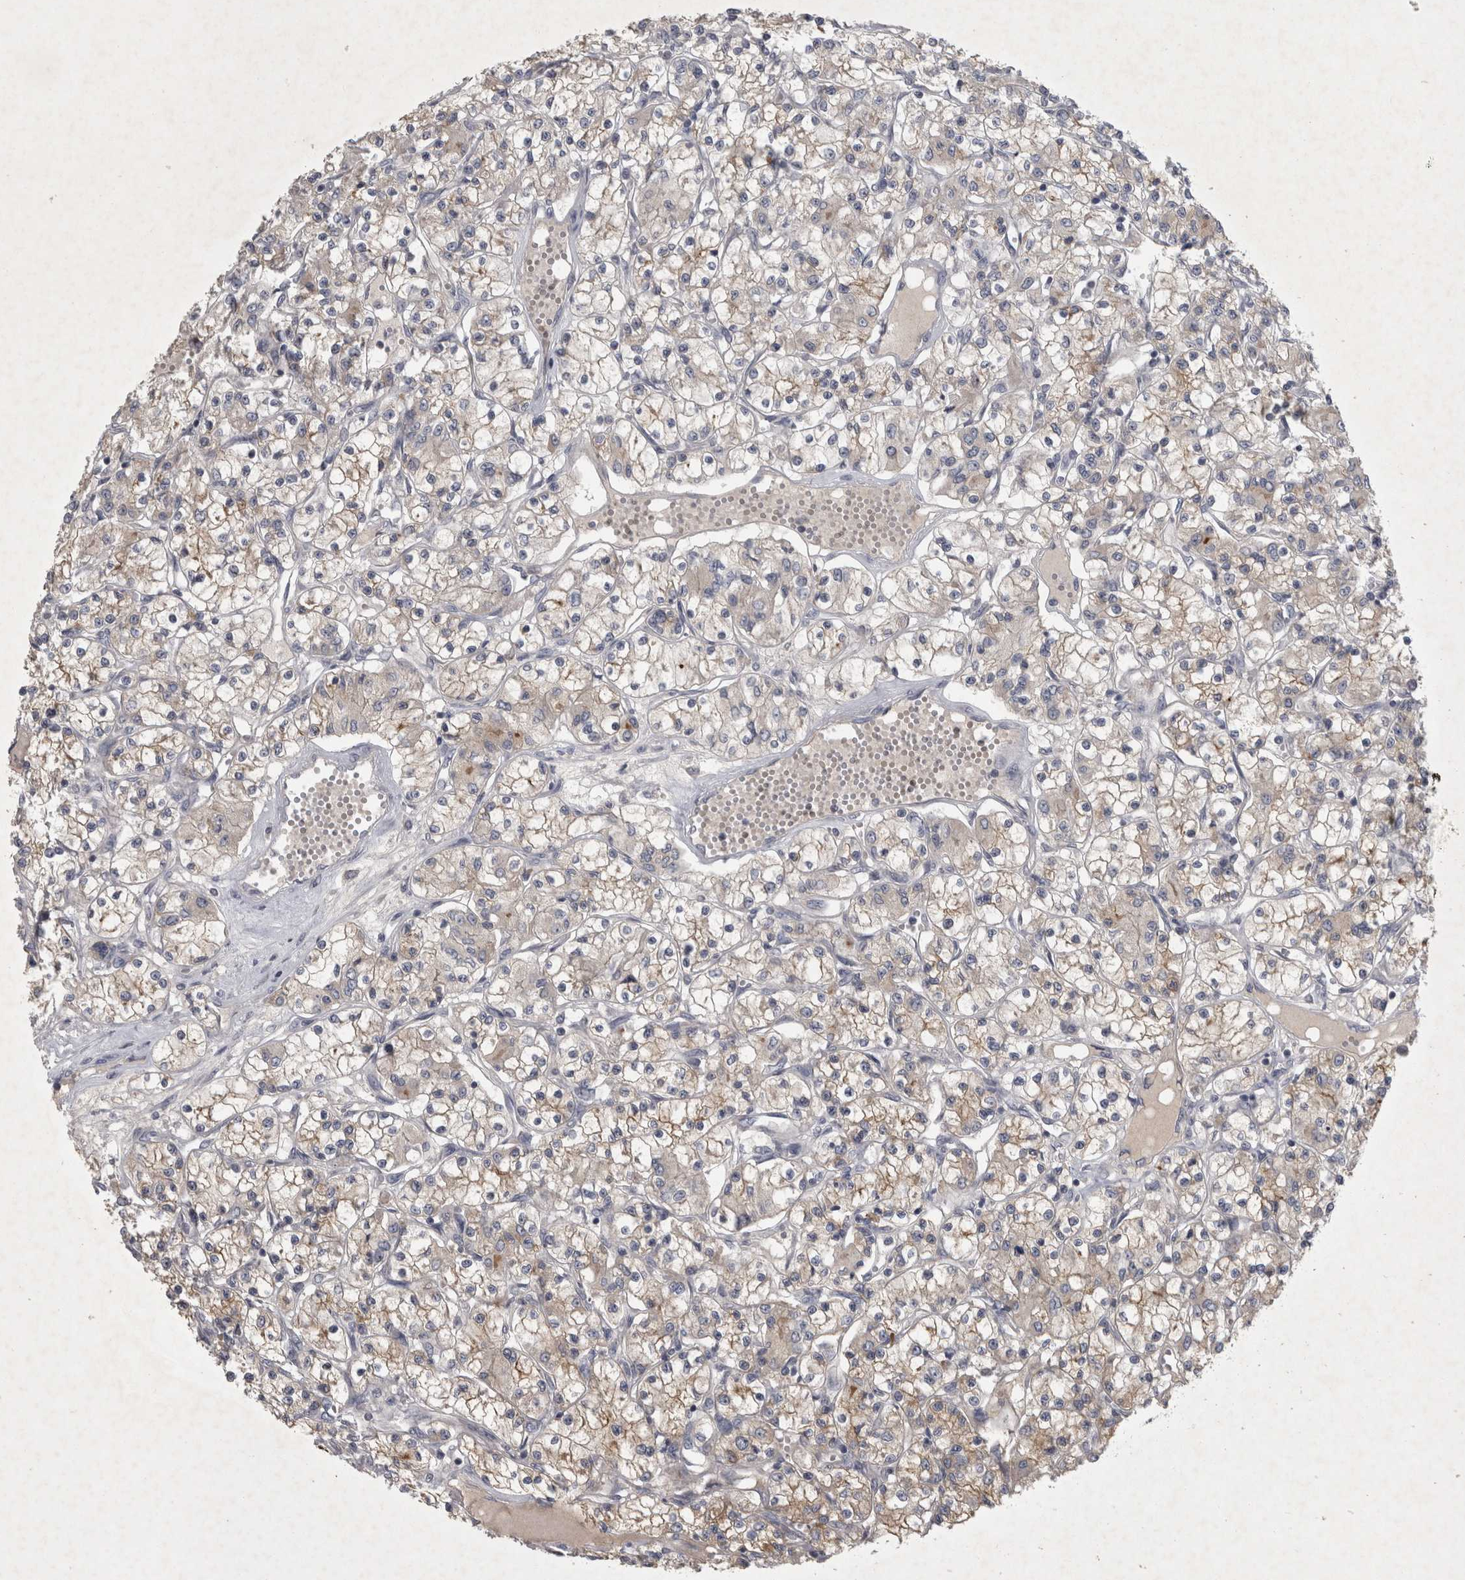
{"staining": {"intensity": "weak", "quantity": "<25%", "location": "cytoplasmic/membranous"}, "tissue": "renal cancer", "cell_type": "Tumor cells", "image_type": "cancer", "snomed": [{"axis": "morphology", "description": "Adenocarcinoma, NOS"}, {"axis": "topography", "description": "Kidney"}], "caption": "Human adenocarcinoma (renal) stained for a protein using immunohistochemistry (IHC) demonstrates no expression in tumor cells.", "gene": "ENPP7", "patient": {"sex": "female", "age": 59}}